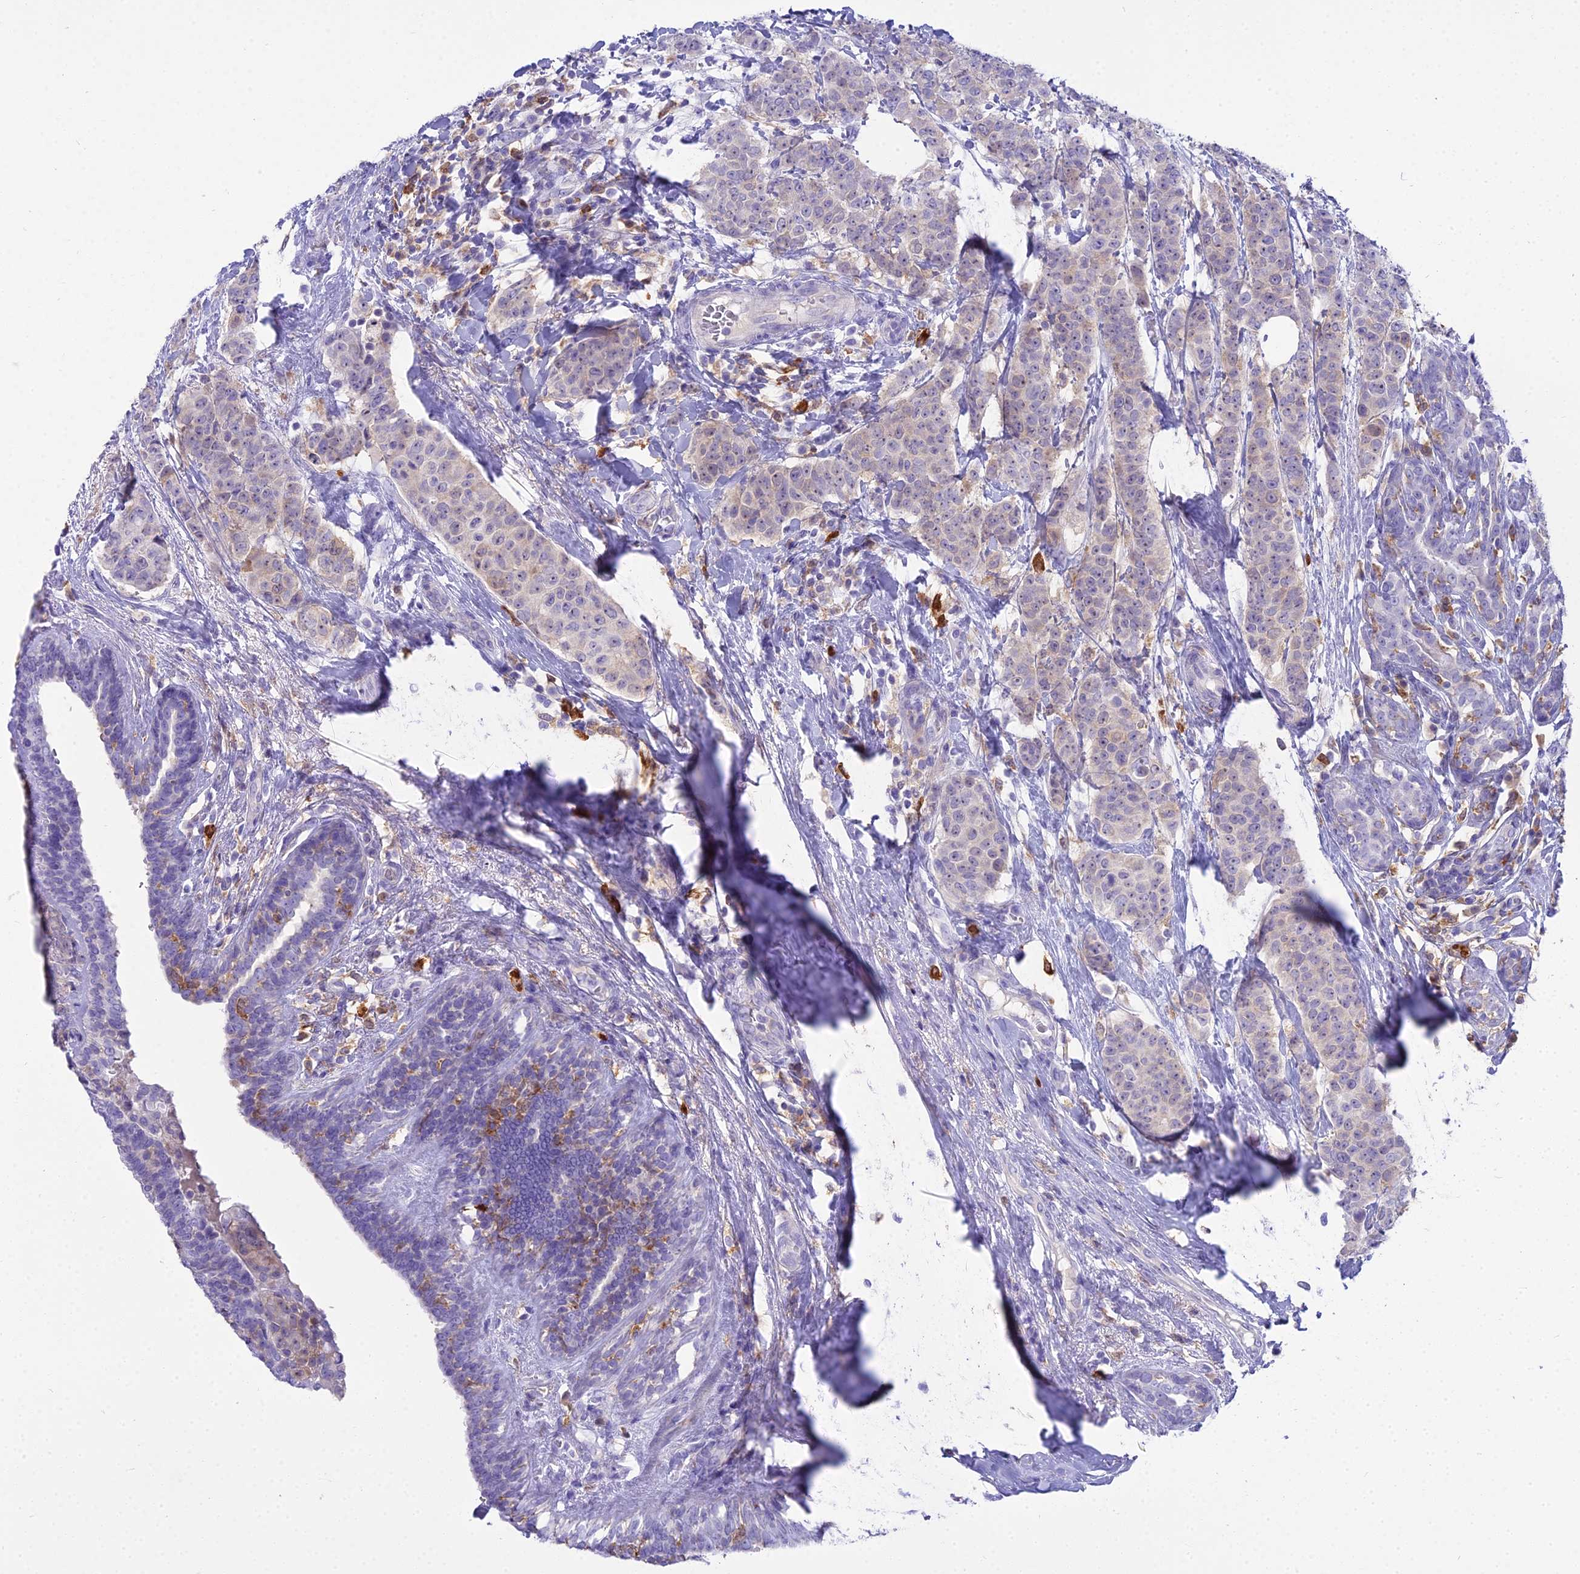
{"staining": {"intensity": "weak", "quantity": "<25%", "location": "cytoplasmic/membranous"}, "tissue": "breast cancer", "cell_type": "Tumor cells", "image_type": "cancer", "snomed": [{"axis": "morphology", "description": "Duct carcinoma"}, {"axis": "topography", "description": "Breast"}], "caption": "Immunohistochemistry image of neoplastic tissue: human breast cancer (infiltrating ductal carcinoma) stained with DAB (3,3'-diaminobenzidine) demonstrates no significant protein expression in tumor cells.", "gene": "BLNK", "patient": {"sex": "female", "age": 40}}